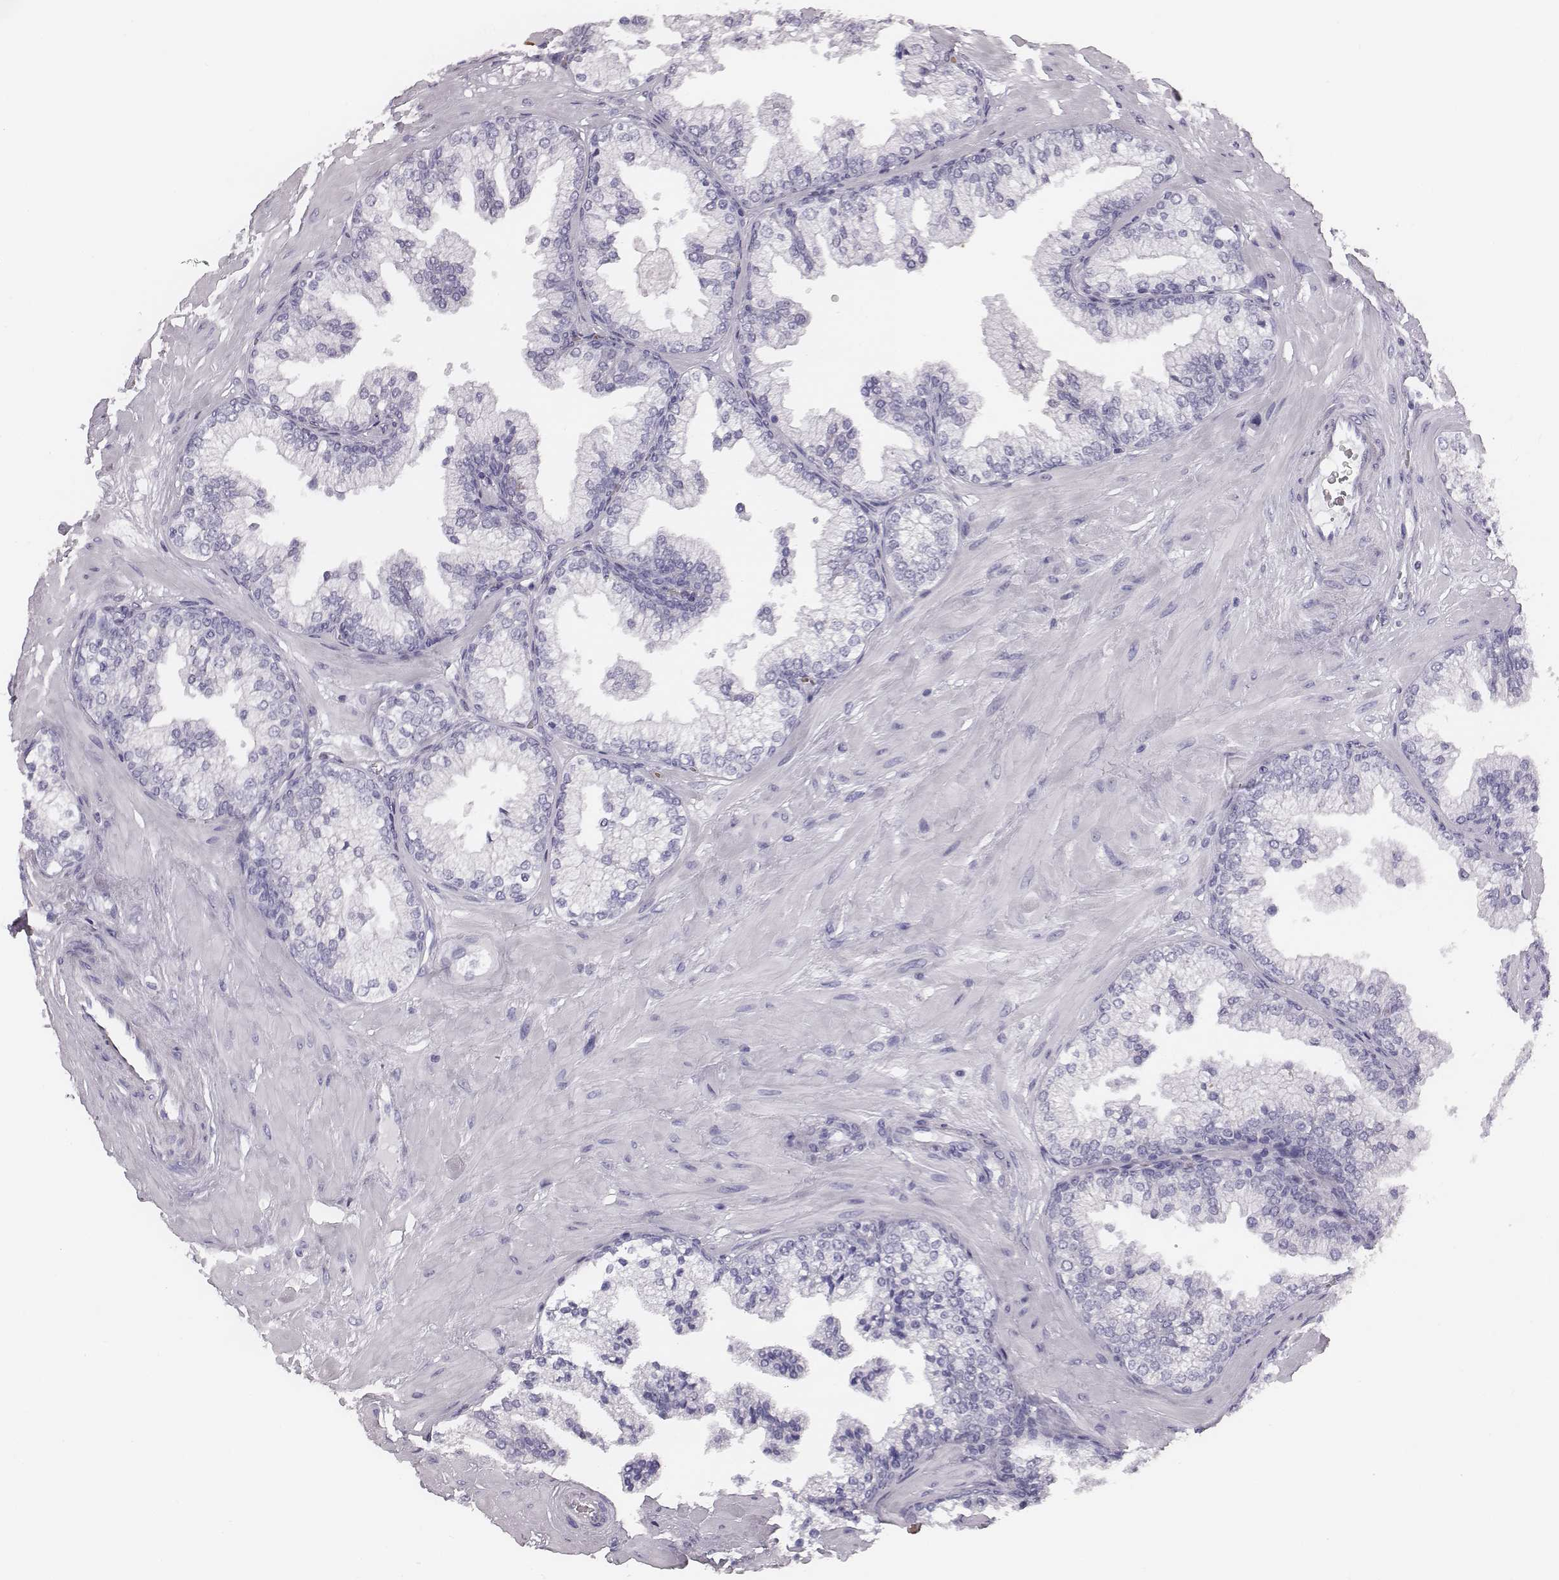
{"staining": {"intensity": "negative", "quantity": "none", "location": "none"}, "tissue": "prostate", "cell_type": "Glandular cells", "image_type": "normal", "snomed": [{"axis": "morphology", "description": "Normal tissue, NOS"}, {"axis": "topography", "description": "Prostate"}, {"axis": "topography", "description": "Peripheral nerve tissue"}], "caption": "This is a photomicrograph of IHC staining of benign prostate, which shows no staining in glandular cells.", "gene": "HBZ", "patient": {"sex": "male", "age": 61}}